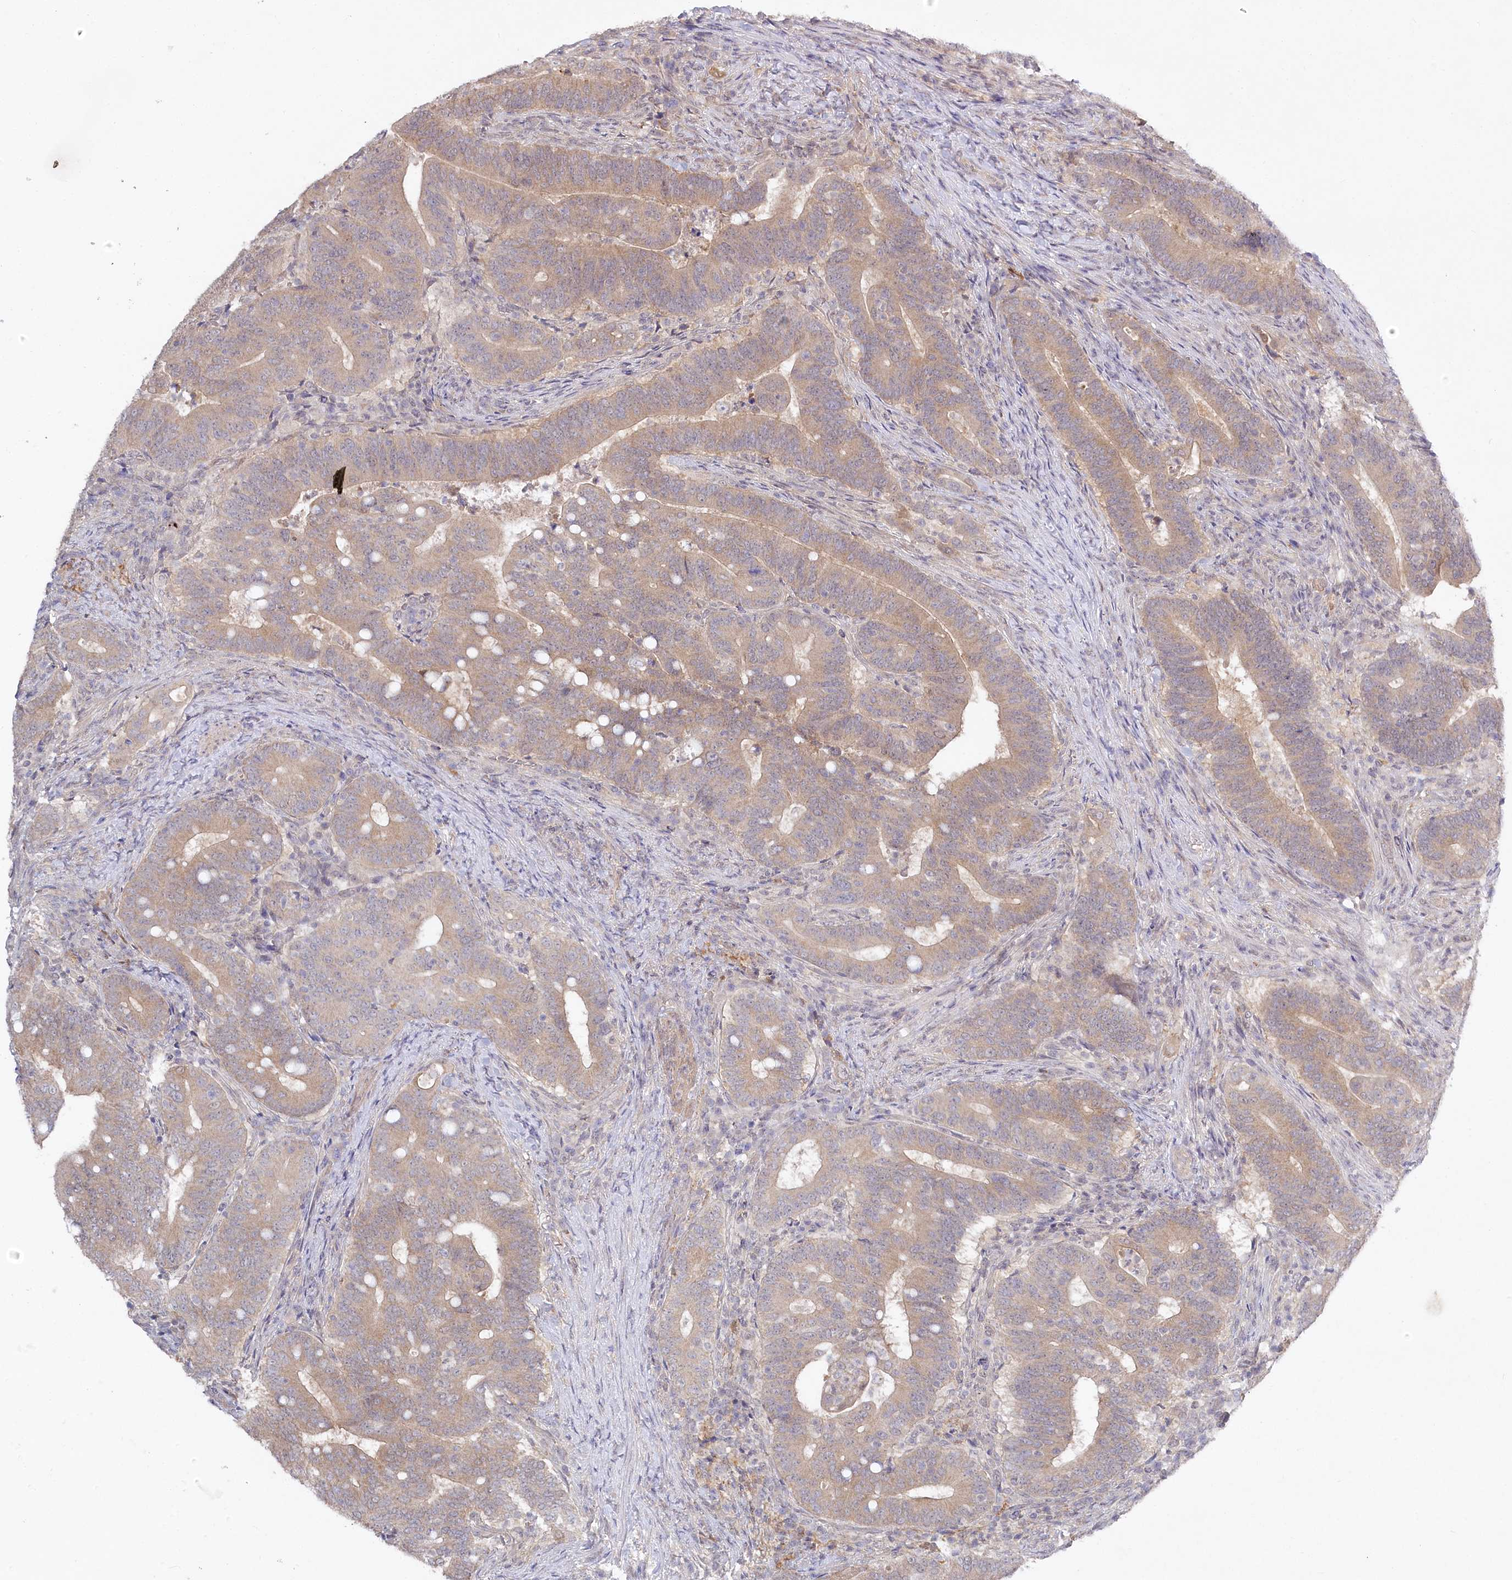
{"staining": {"intensity": "moderate", "quantity": "25%-75%", "location": "cytoplasmic/membranous"}, "tissue": "colorectal cancer", "cell_type": "Tumor cells", "image_type": "cancer", "snomed": [{"axis": "morphology", "description": "Adenocarcinoma, NOS"}, {"axis": "topography", "description": "Colon"}], "caption": "IHC micrograph of neoplastic tissue: colorectal cancer (adenocarcinoma) stained using IHC reveals medium levels of moderate protein expression localized specifically in the cytoplasmic/membranous of tumor cells, appearing as a cytoplasmic/membranous brown color.", "gene": "AAMDC", "patient": {"sex": "female", "age": 66}}